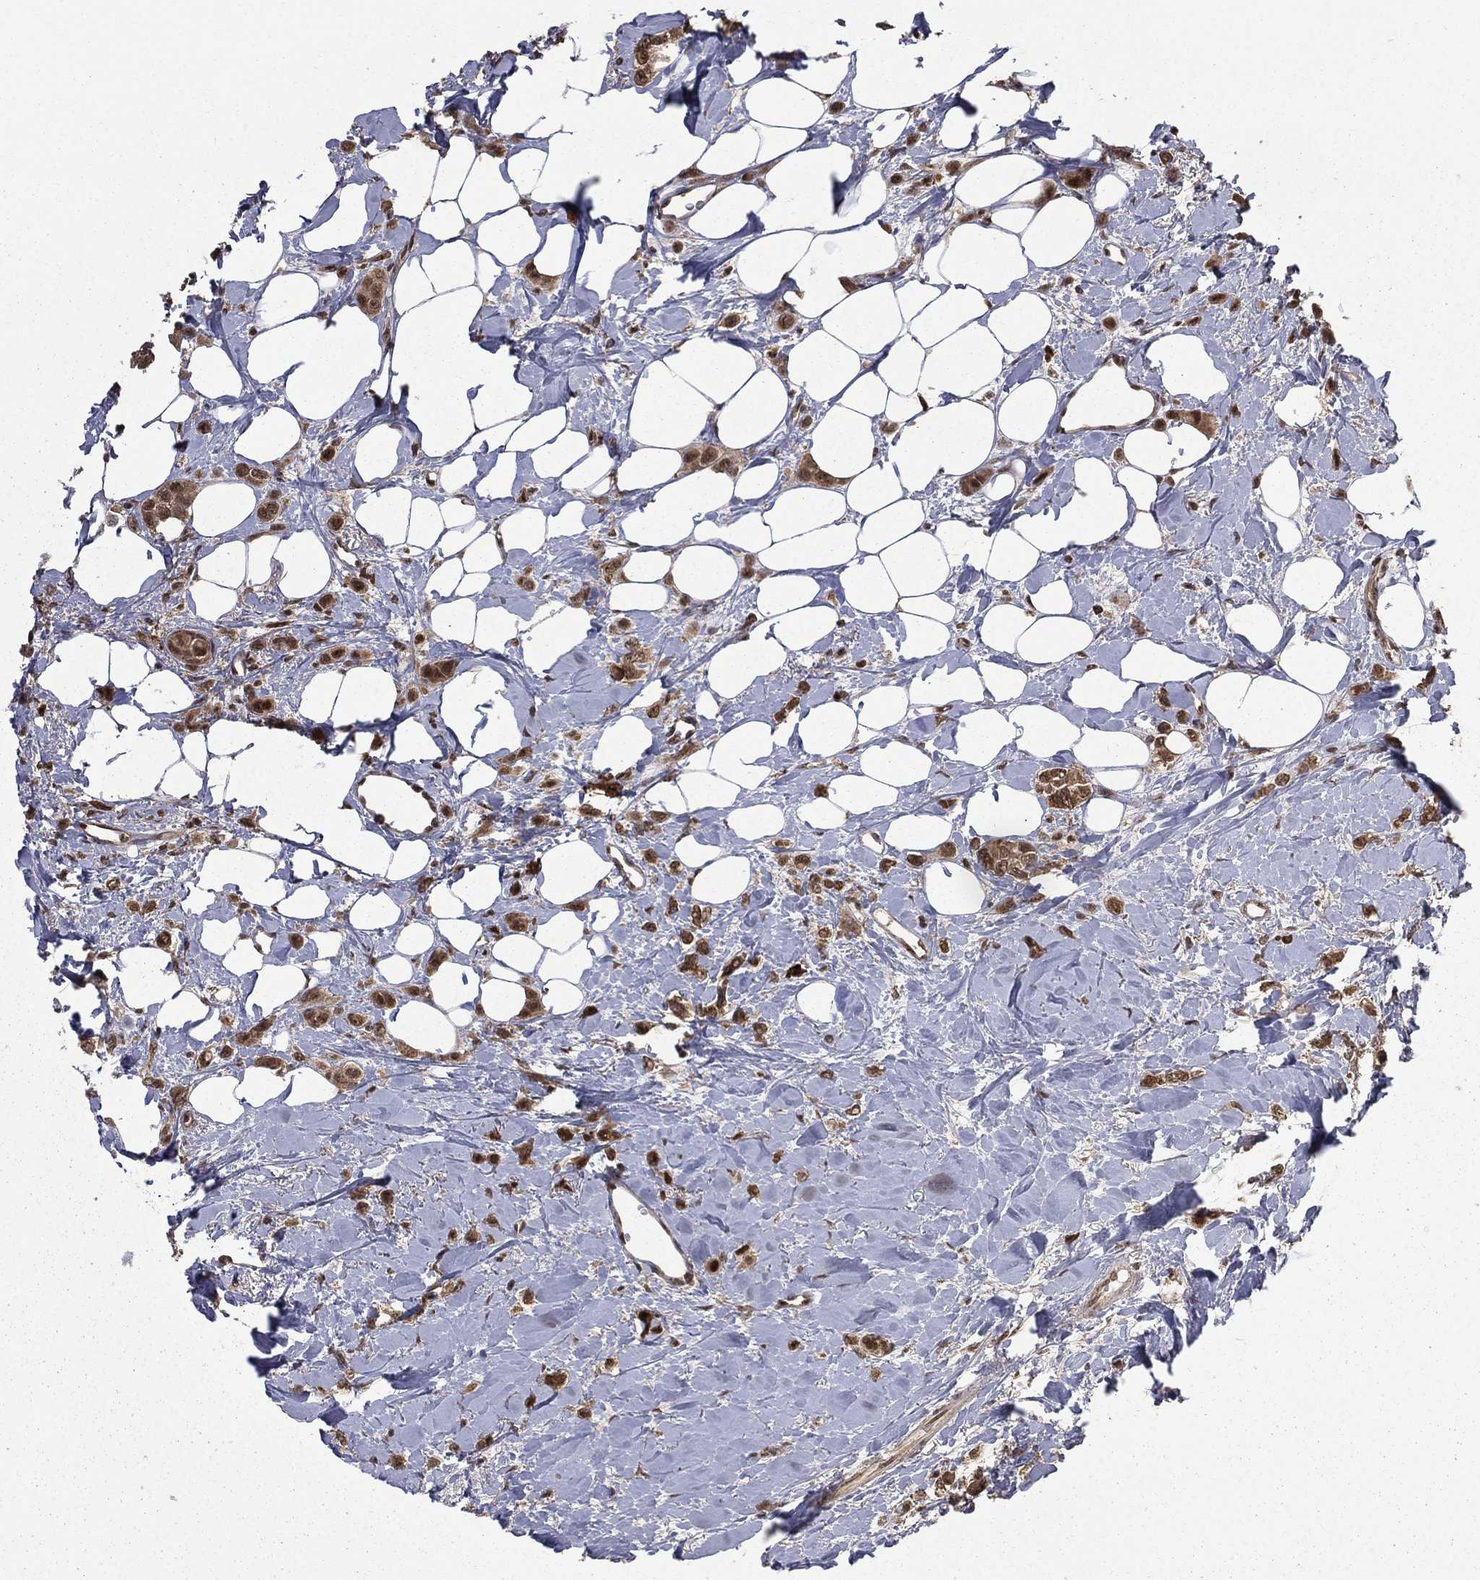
{"staining": {"intensity": "moderate", "quantity": ">75%", "location": "cytoplasmic/membranous,nuclear"}, "tissue": "breast cancer", "cell_type": "Tumor cells", "image_type": "cancer", "snomed": [{"axis": "morphology", "description": "Lobular carcinoma"}, {"axis": "topography", "description": "Breast"}], "caption": "An IHC micrograph of tumor tissue is shown. Protein staining in brown labels moderate cytoplasmic/membranous and nuclear positivity in lobular carcinoma (breast) within tumor cells. (brown staining indicates protein expression, while blue staining denotes nuclei).", "gene": "JMJD6", "patient": {"sex": "female", "age": 66}}